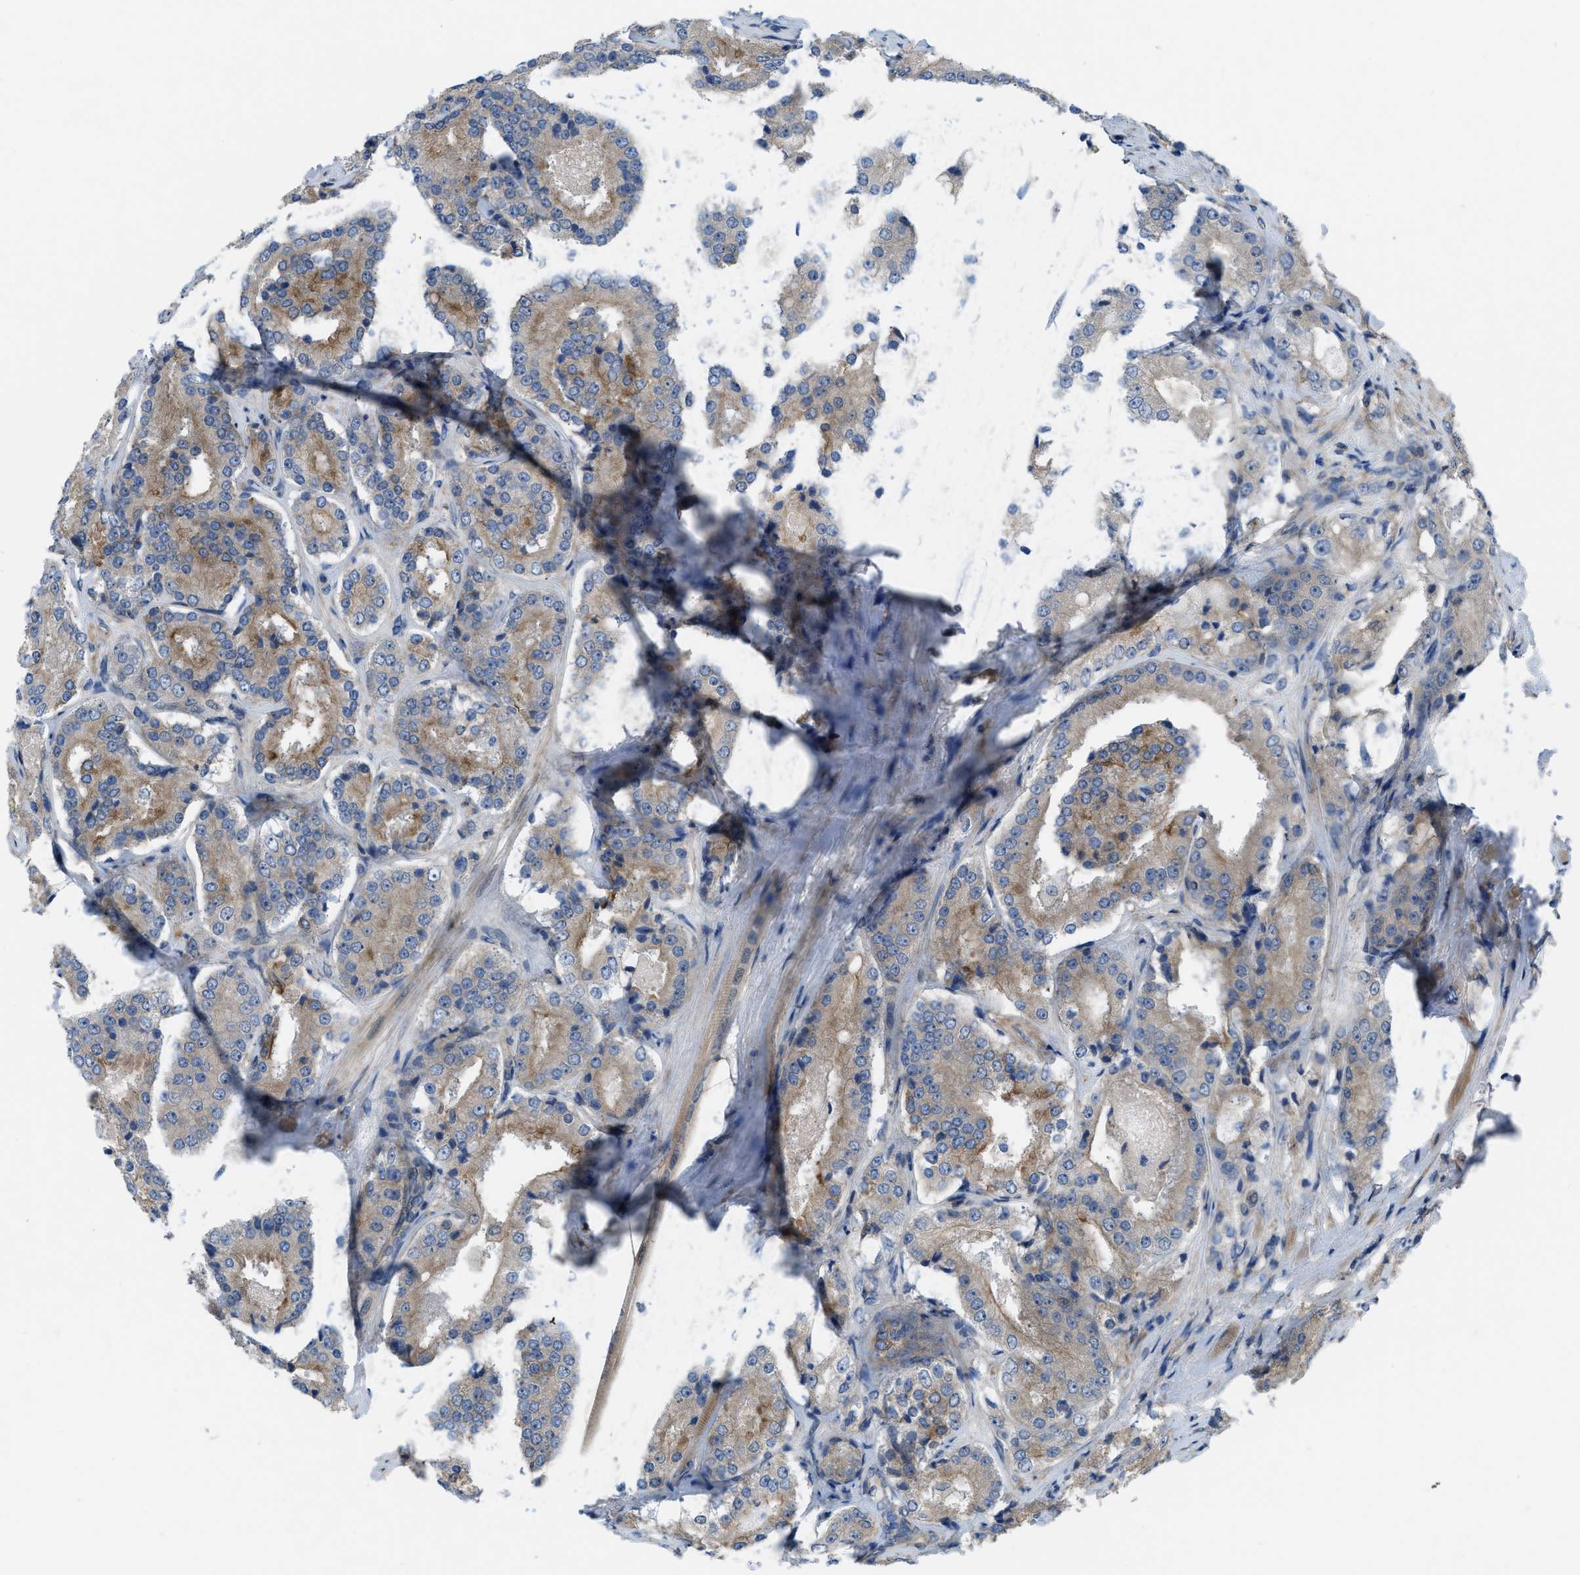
{"staining": {"intensity": "moderate", "quantity": ">75%", "location": "cytoplasmic/membranous"}, "tissue": "prostate cancer", "cell_type": "Tumor cells", "image_type": "cancer", "snomed": [{"axis": "morphology", "description": "Adenocarcinoma, High grade"}, {"axis": "topography", "description": "Prostate"}], "caption": "High-grade adenocarcinoma (prostate) stained with DAB (3,3'-diaminobenzidine) IHC demonstrates medium levels of moderate cytoplasmic/membranous expression in about >75% of tumor cells.", "gene": "MYO18A", "patient": {"sex": "male", "age": 65}}